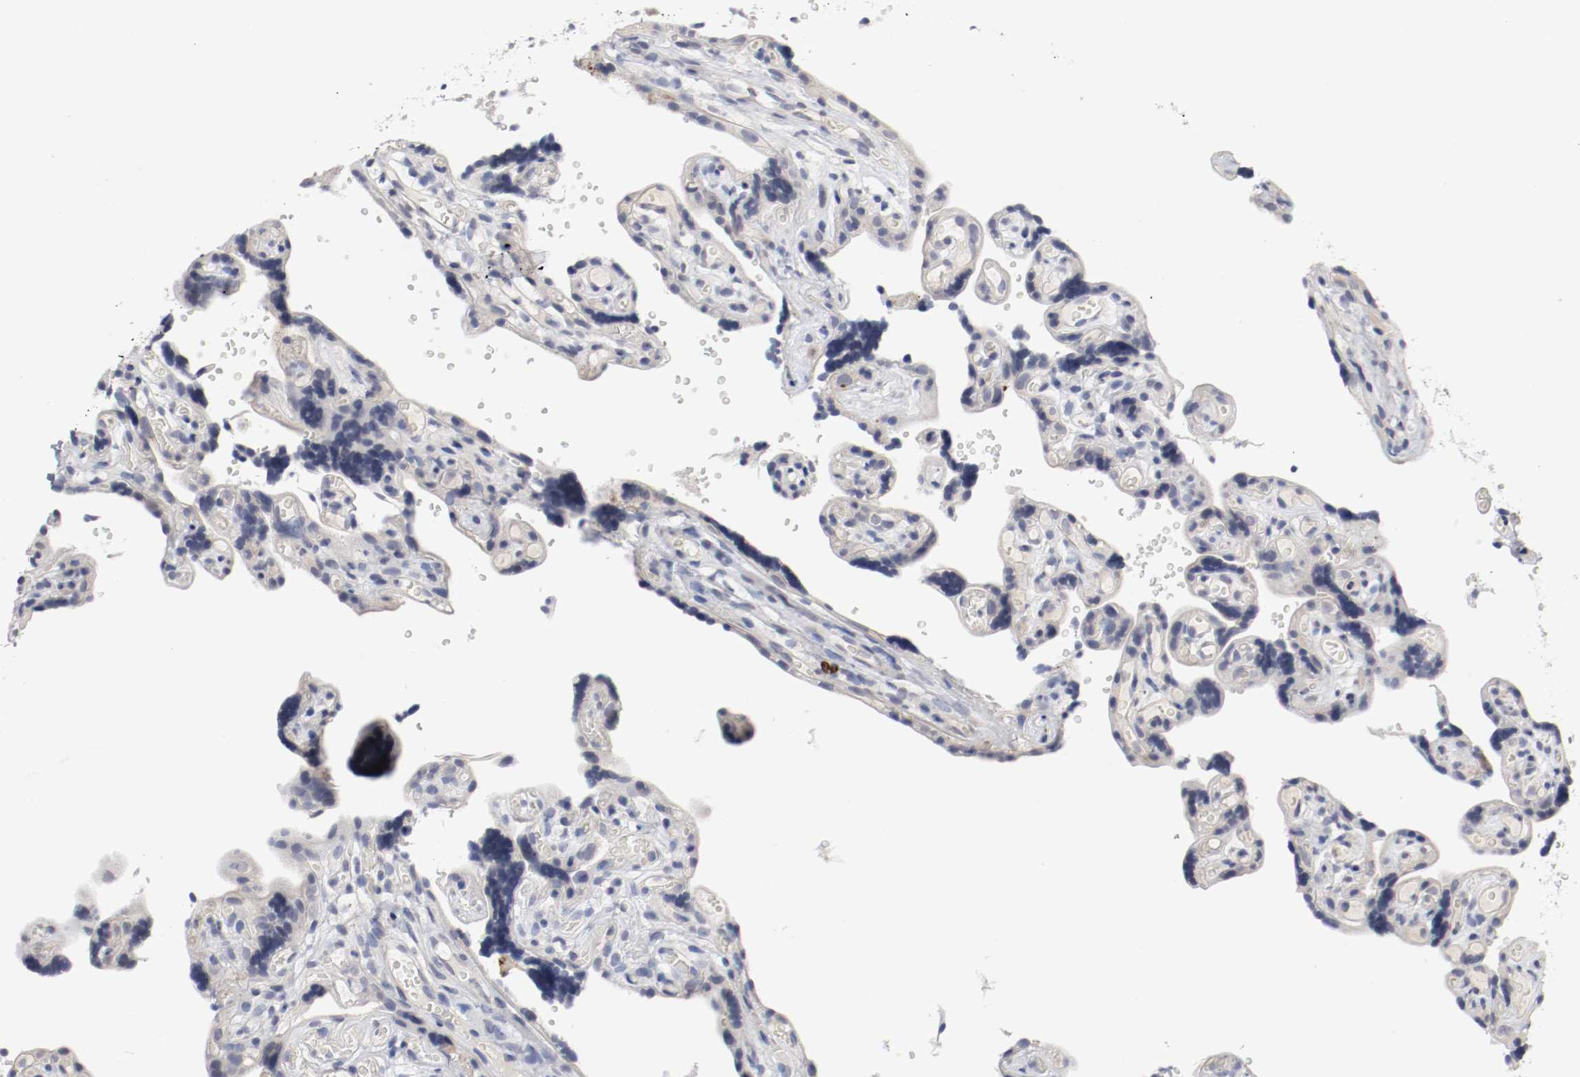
{"staining": {"intensity": "negative", "quantity": "none", "location": "none"}, "tissue": "placenta", "cell_type": "Trophoblastic cells", "image_type": "normal", "snomed": [{"axis": "morphology", "description": "Normal tissue, NOS"}, {"axis": "topography", "description": "Placenta"}], "caption": "A histopathology image of placenta stained for a protein shows no brown staining in trophoblastic cells.", "gene": "KIT", "patient": {"sex": "female", "age": 30}}